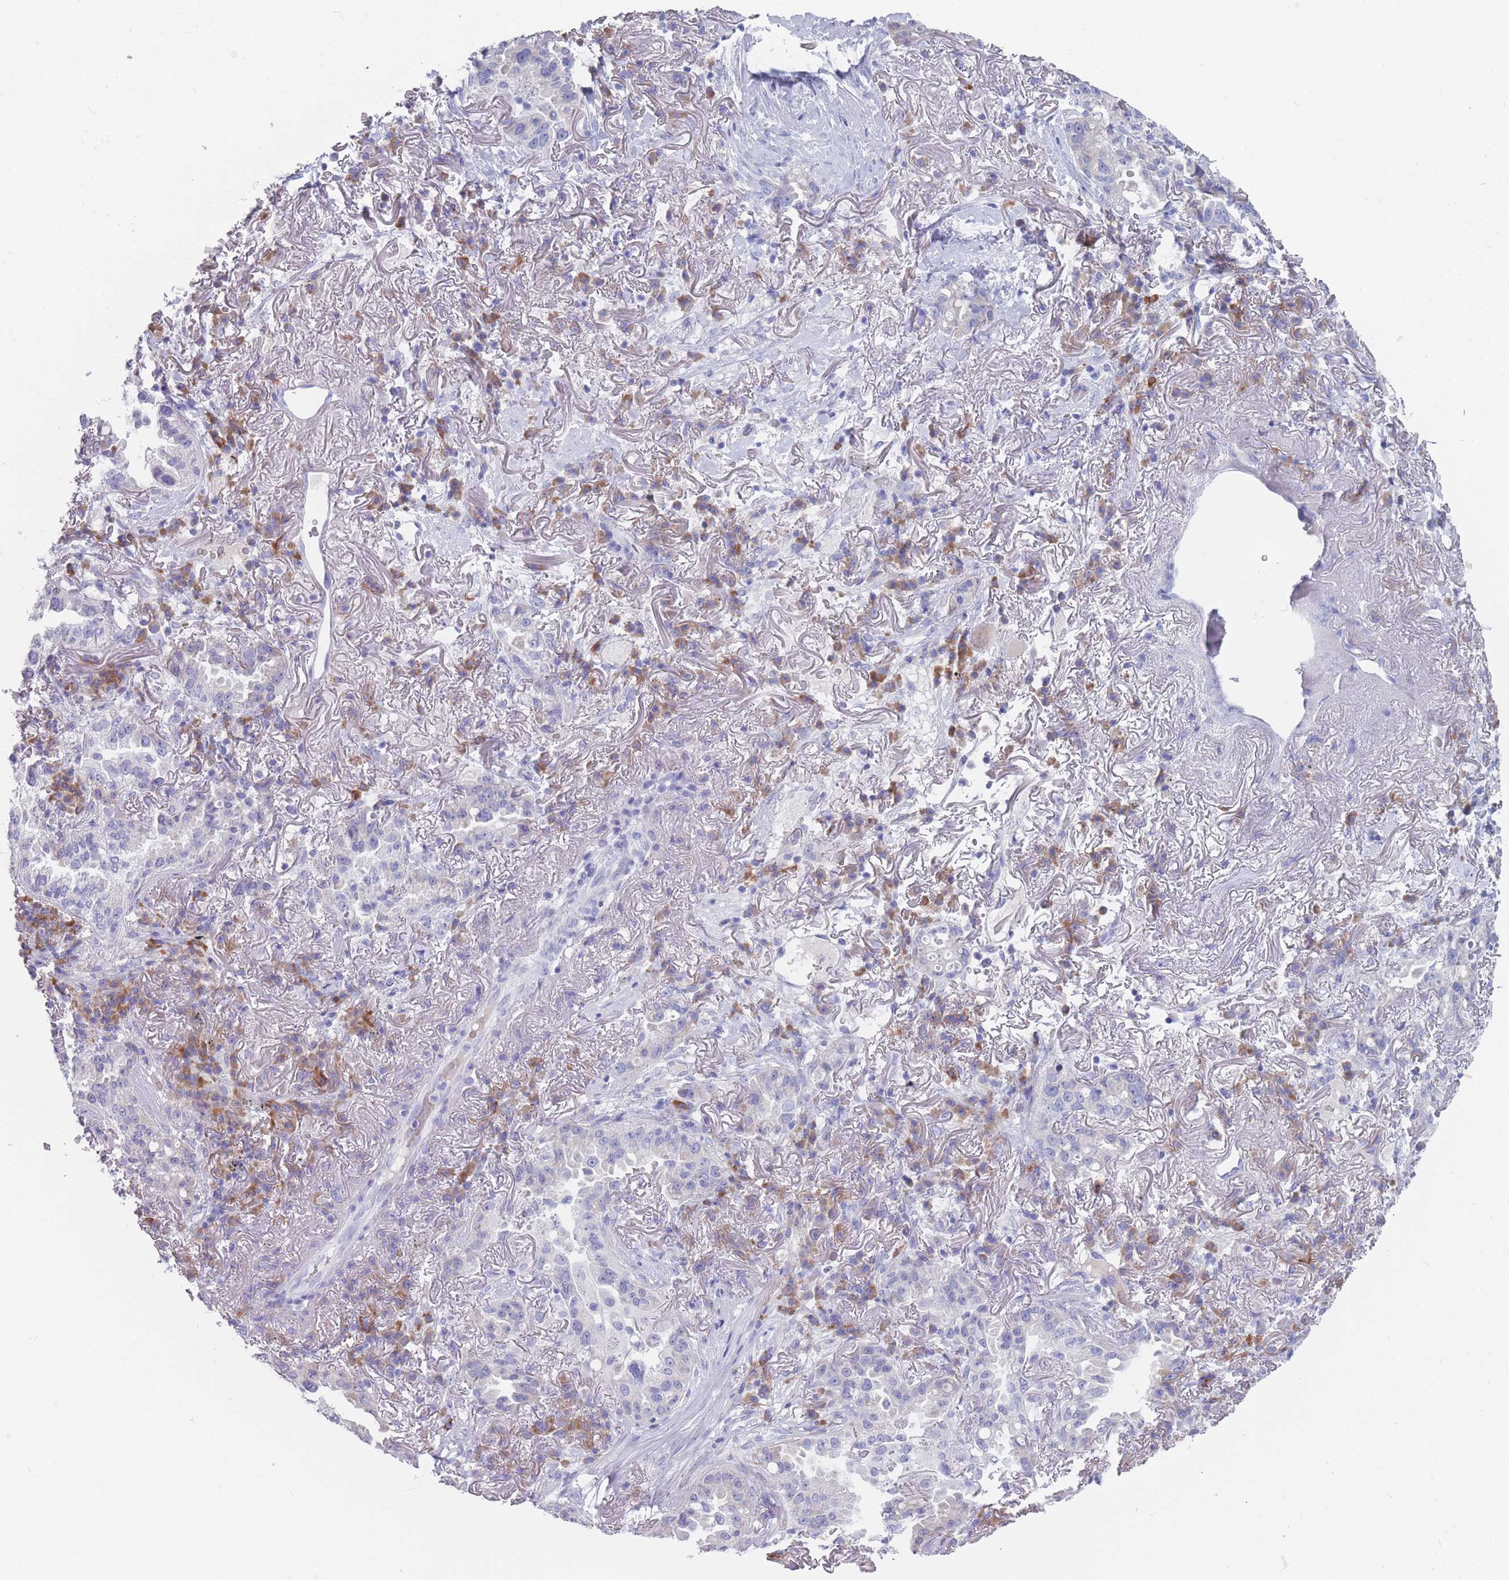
{"staining": {"intensity": "negative", "quantity": "none", "location": "none"}, "tissue": "lung cancer", "cell_type": "Tumor cells", "image_type": "cancer", "snomed": [{"axis": "morphology", "description": "Adenocarcinoma, NOS"}, {"axis": "topography", "description": "Lung"}], "caption": "High power microscopy photomicrograph of an immunohistochemistry histopathology image of adenocarcinoma (lung), revealing no significant staining in tumor cells. The staining is performed using DAB (3,3'-diaminobenzidine) brown chromogen with nuclei counter-stained in using hematoxylin.", "gene": "ST8SIA5", "patient": {"sex": "female", "age": 69}}